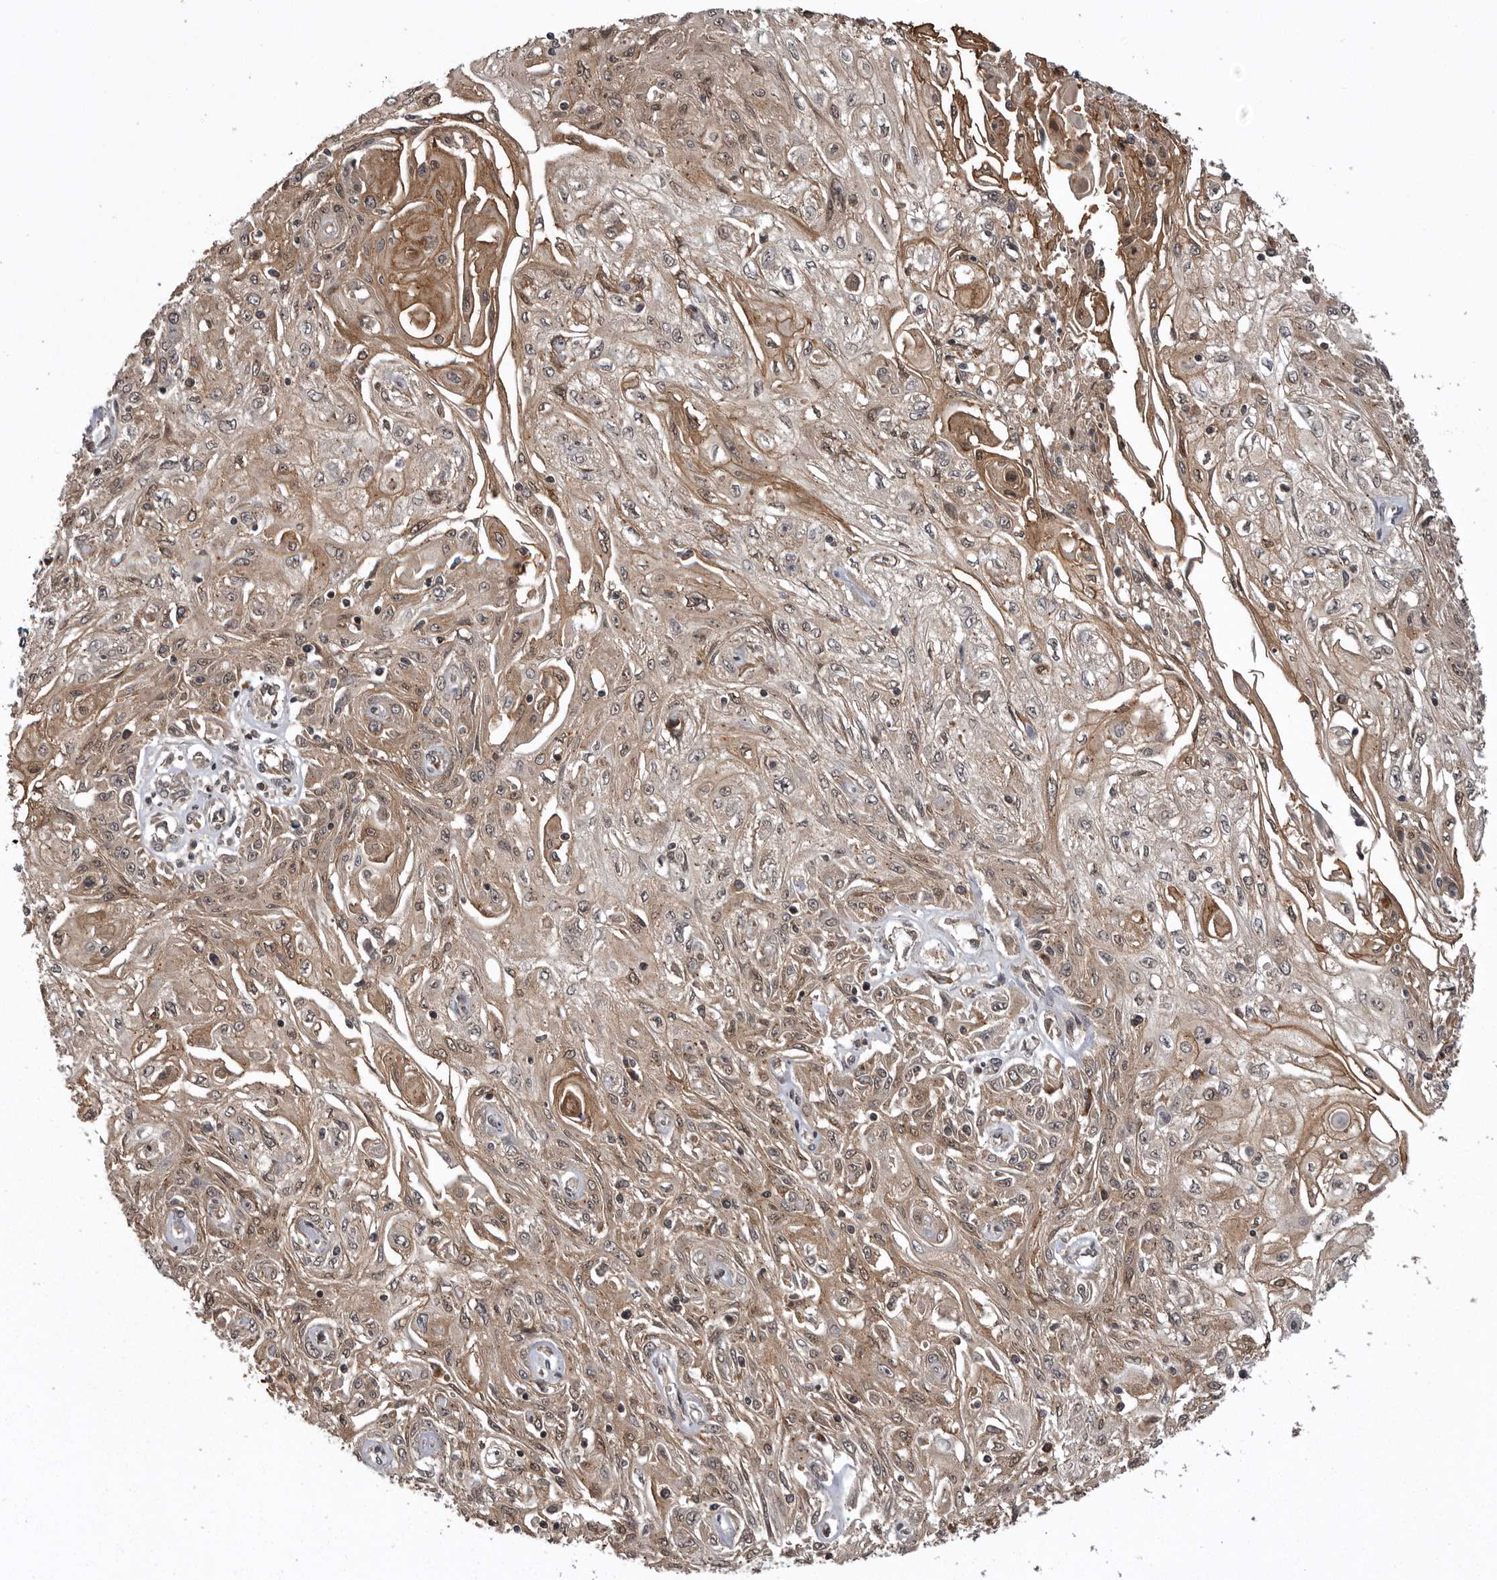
{"staining": {"intensity": "weak", "quantity": ">75%", "location": "cytoplasmic/membranous,nuclear"}, "tissue": "skin cancer", "cell_type": "Tumor cells", "image_type": "cancer", "snomed": [{"axis": "morphology", "description": "Squamous cell carcinoma, NOS"}, {"axis": "morphology", "description": "Squamous cell carcinoma, metastatic, NOS"}, {"axis": "topography", "description": "Skin"}, {"axis": "topography", "description": "Lymph node"}], "caption": "Human skin cancer stained with a brown dye shows weak cytoplasmic/membranous and nuclear positive staining in about >75% of tumor cells.", "gene": "AOAH", "patient": {"sex": "male", "age": 75}}